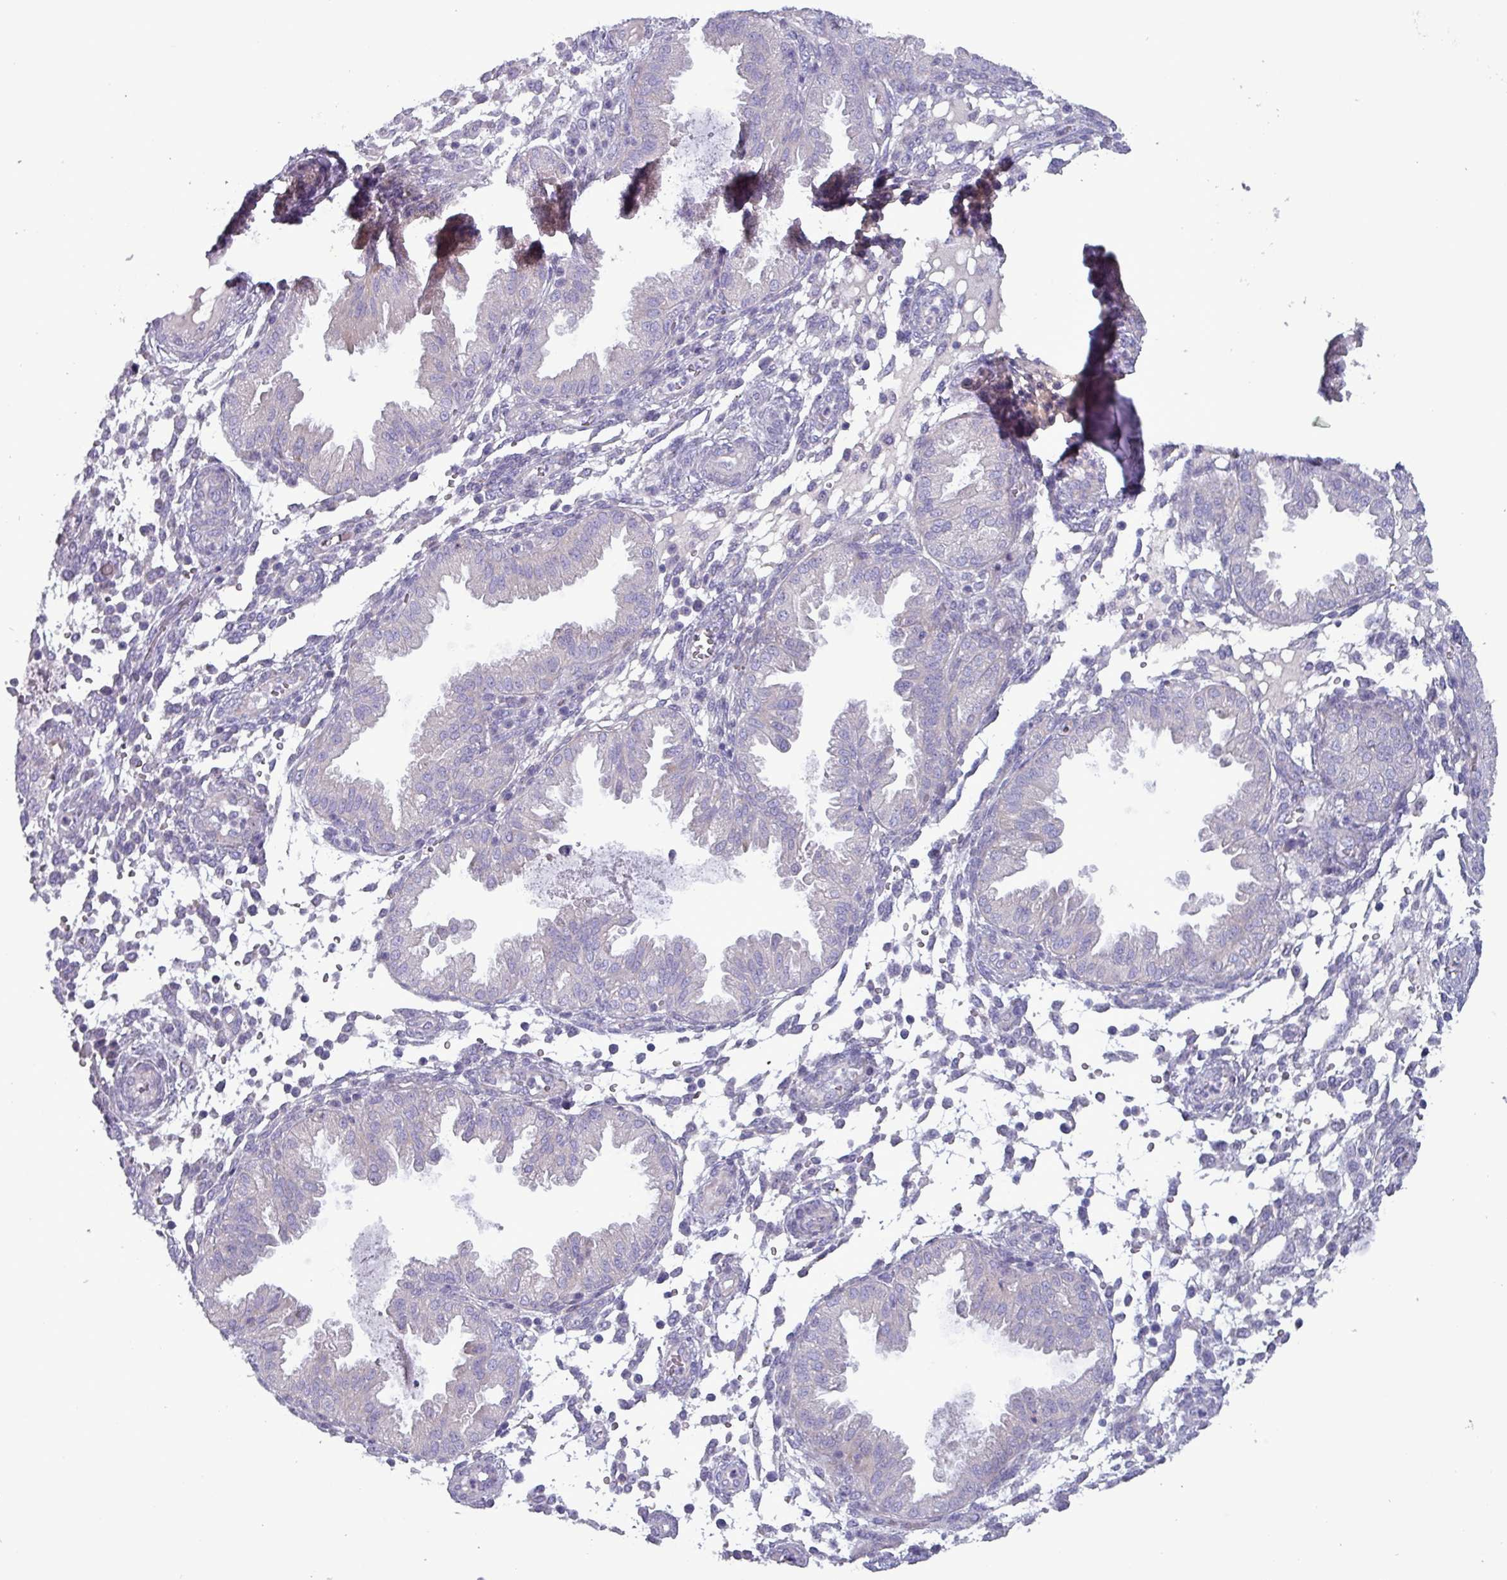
{"staining": {"intensity": "negative", "quantity": "none", "location": "none"}, "tissue": "endometrium", "cell_type": "Cells in endometrial stroma", "image_type": "normal", "snomed": [{"axis": "morphology", "description": "Normal tissue, NOS"}, {"axis": "topography", "description": "Endometrium"}], "caption": "This is an immunohistochemistry image of unremarkable endometrium. There is no positivity in cells in endometrial stroma.", "gene": "HSD3B7", "patient": {"sex": "female", "age": 33}}